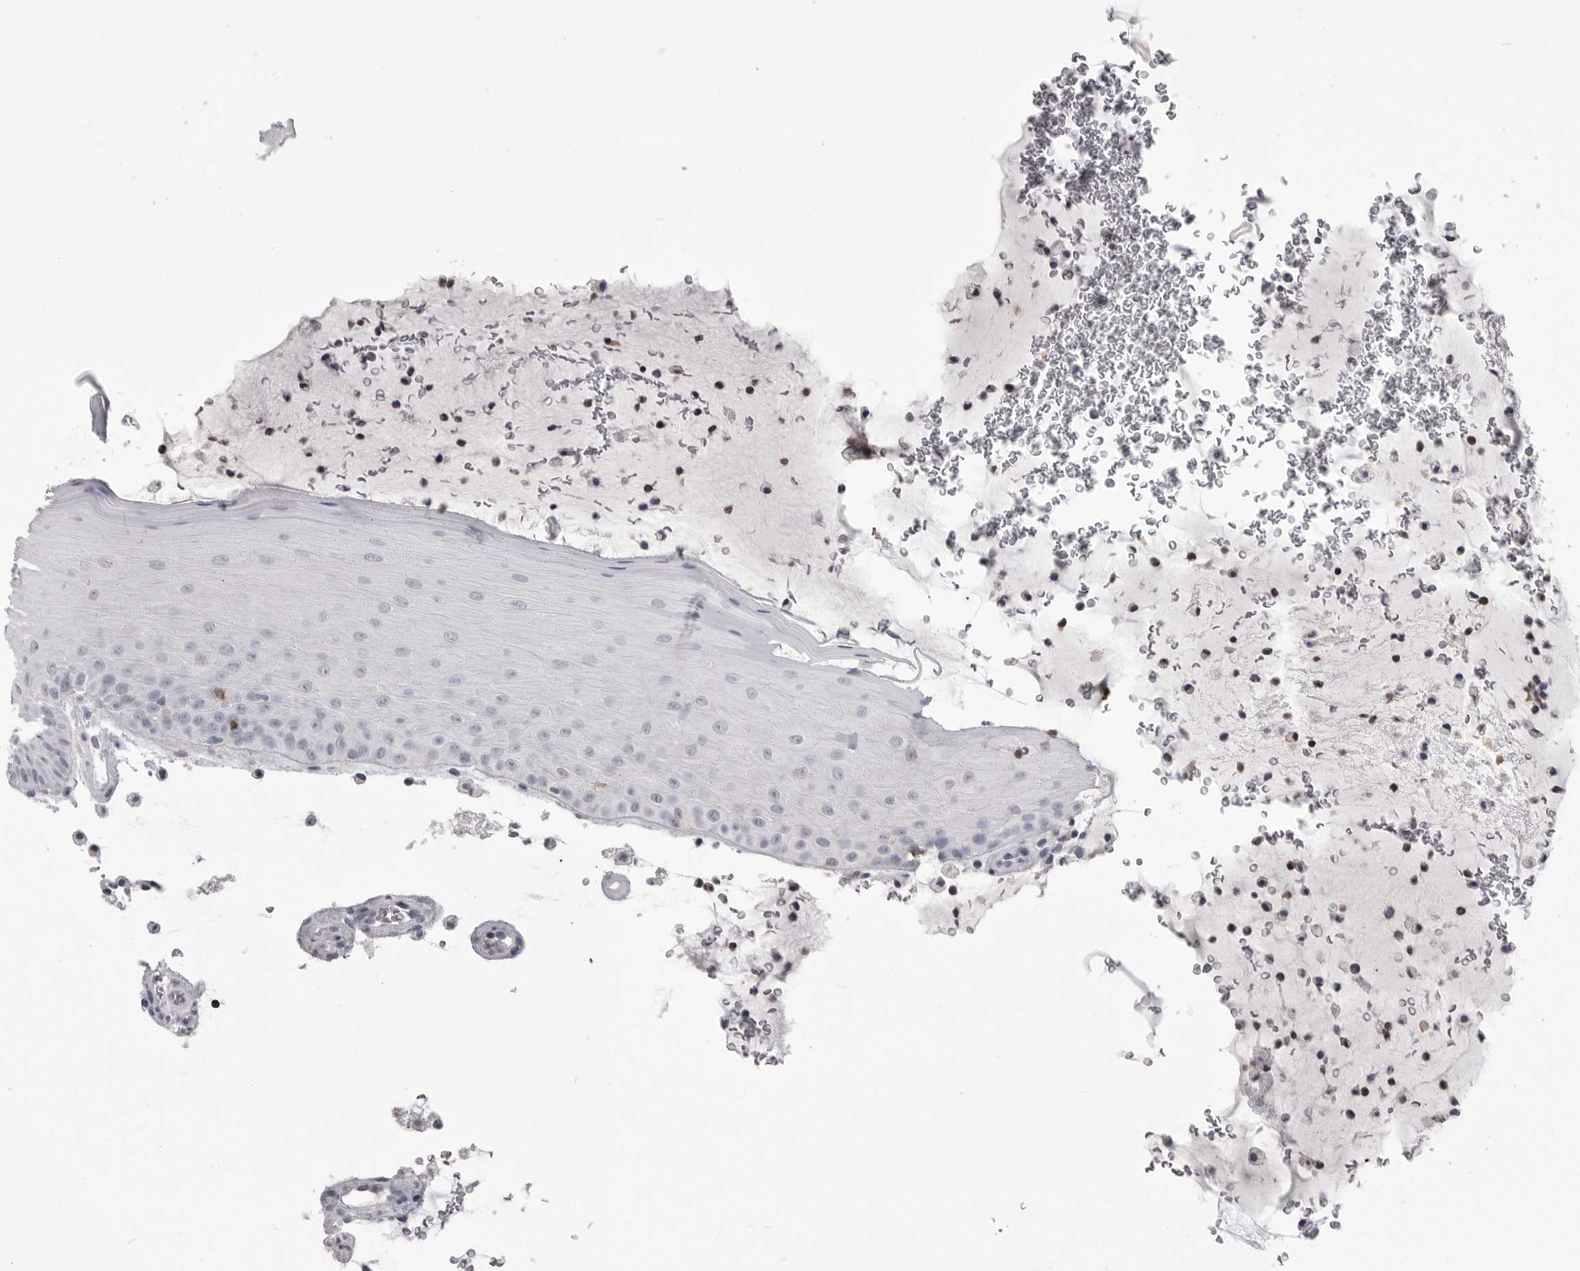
{"staining": {"intensity": "negative", "quantity": "none", "location": "none"}, "tissue": "oral mucosa", "cell_type": "Squamous epithelial cells", "image_type": "normal", "snomed": [{"axis": "morphology", "description": "Normal tissue, NOS"}, {"axis": "topography", "description": "Oral tissue"}], "caption": "Immunohistochemical staining of benign oral mucosa exhibits no significant positivity in squamous epithelial cells.", "gene": "ITGAL", "patient": {"sex": "male", "age": 13}}